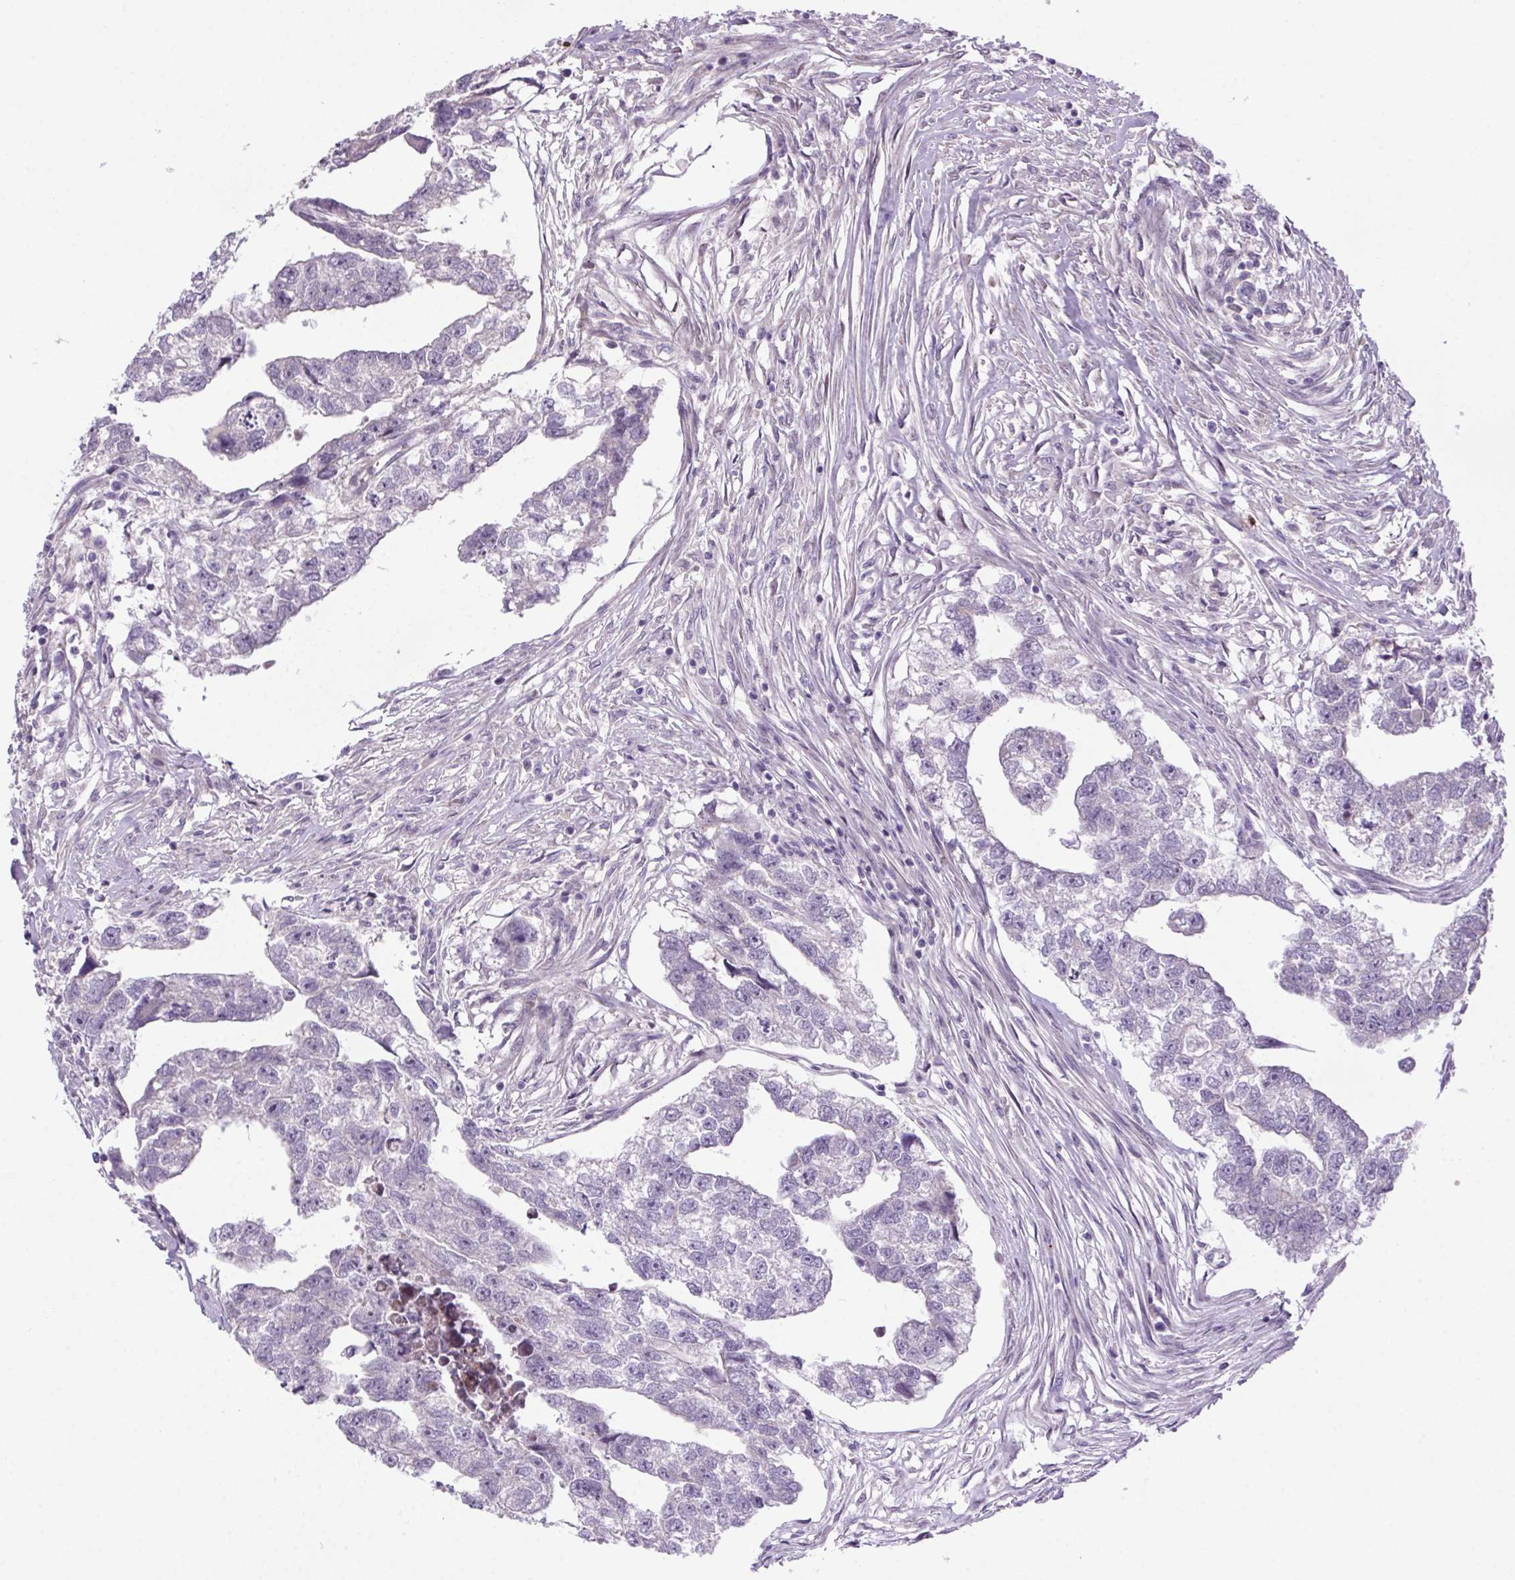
{"staining": {"intensity": "negative", "quantity": "none", "location": "none"}, "tissue": "testis cancer", "cell_type": "Tumor cells", "image_type": "cancer", "snomed": [{"axis": "morphology", "description": "Carcinoma, Embryonal, NOS"}, {"axis": "morphology", "description": "Teratoma, malignant, NOS"}, {"axis": "topography", "description": "Testis"}], "caption": "A high-resolution image shows immunohistochemistry staining of malignant teratoma (testis), which demonstrates no significant positivity in tumor cells.", "gene": "LRRTM1", "patient": {"sex": "male", "age": 44}}